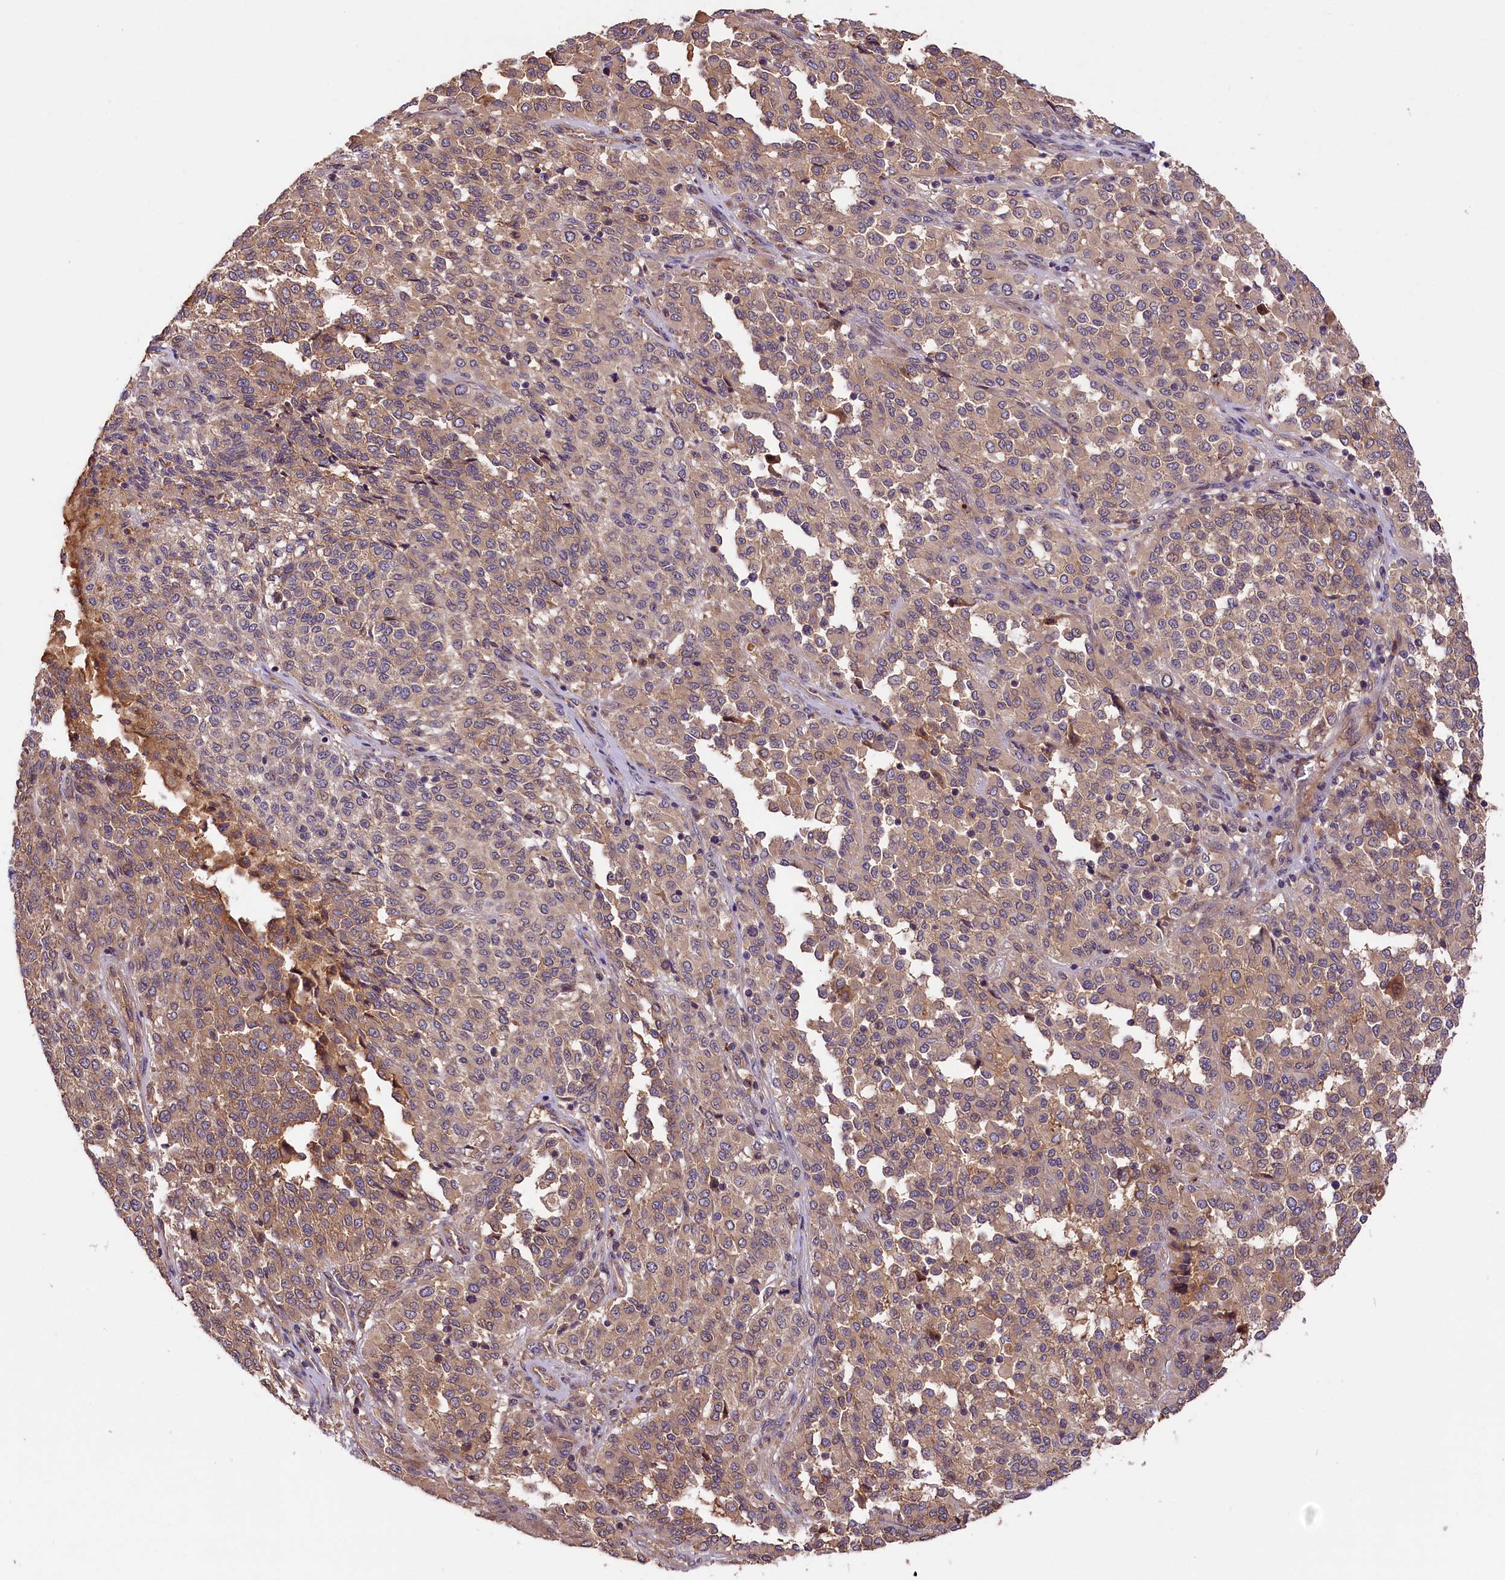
{"staining": {"intensity": "weak", "quantity": ">75%", "location": "cytoplasmic/membranous"}, "tissue": "melanoma", "cell_type": "Tumor cells", "image_type": "cancer", "snomed": [{"axis": "morphology", "description": "Malignant melanoma, Metastatic site"}, {"axis": "topography", "description": "Pancreas"}], "caption": "A brown stain labels weak cytoplasmic/membranous expression of a protein in human malignant melanoma (metastatic site) tumor cells. The protein of interest is stained brown, and the nuclei are stained in blue (DAB IHC with brightfield microscopy, high magnification).", "gene": "SETD6", "patient": {"sex": "female", "age": 30}}